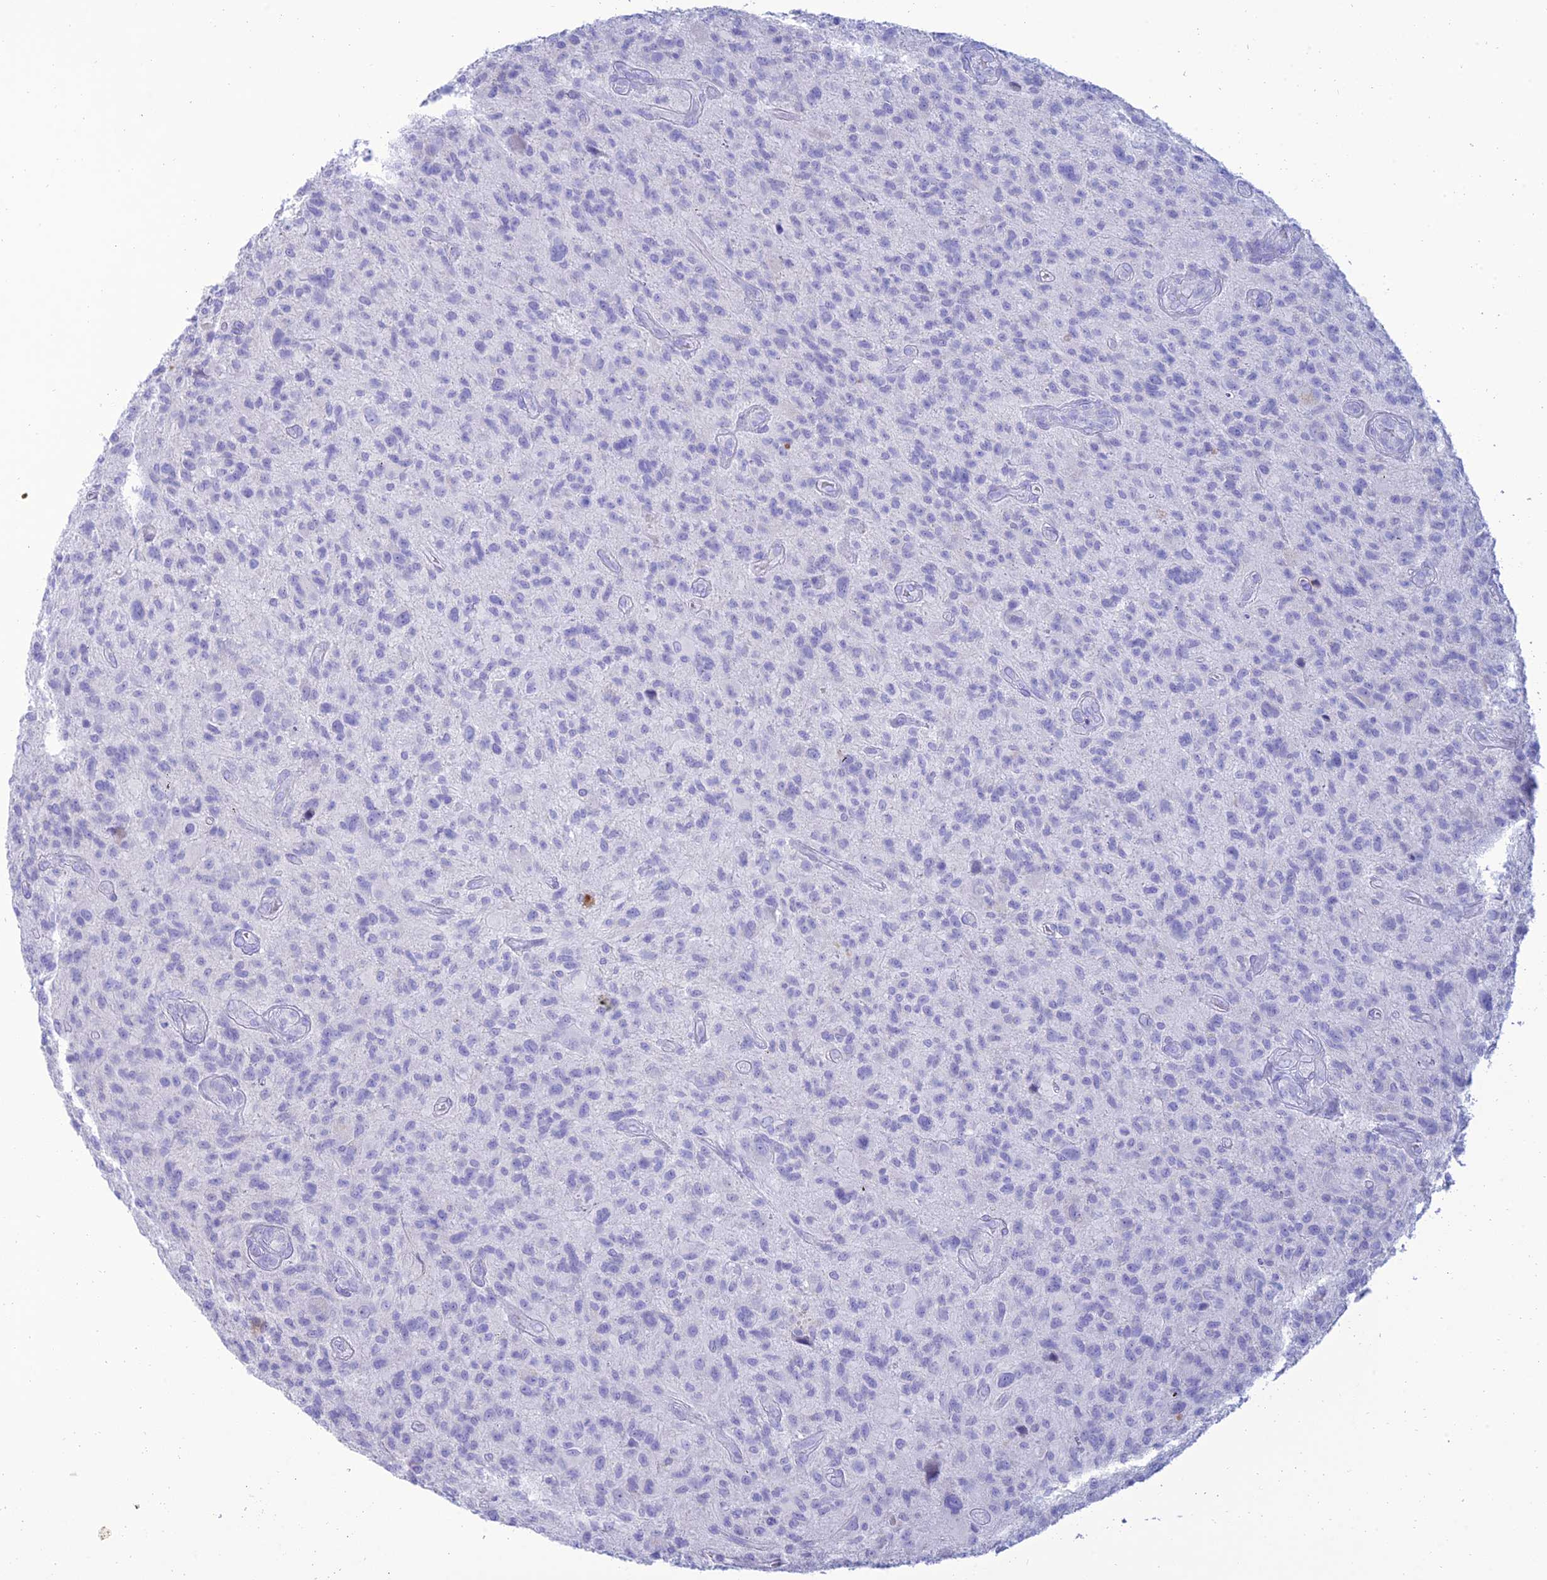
{"staining": {"intensity": "negative", "quantity": "none", "location": "none"}, "tissue": "glioma", "cell_type": "Tumor cells", "image_type": "cancer", "snomed": [{"axis": "morphology", "description": "Glioma, malignant, High grade"}, {"axis": "topography", "description": "Brain"}], "caption": "Tumor cells are negative for protein expression in human high-grade glioma (malignant).", "gene": "MAL2", "patient": {"sex": "male", "age": 47}}